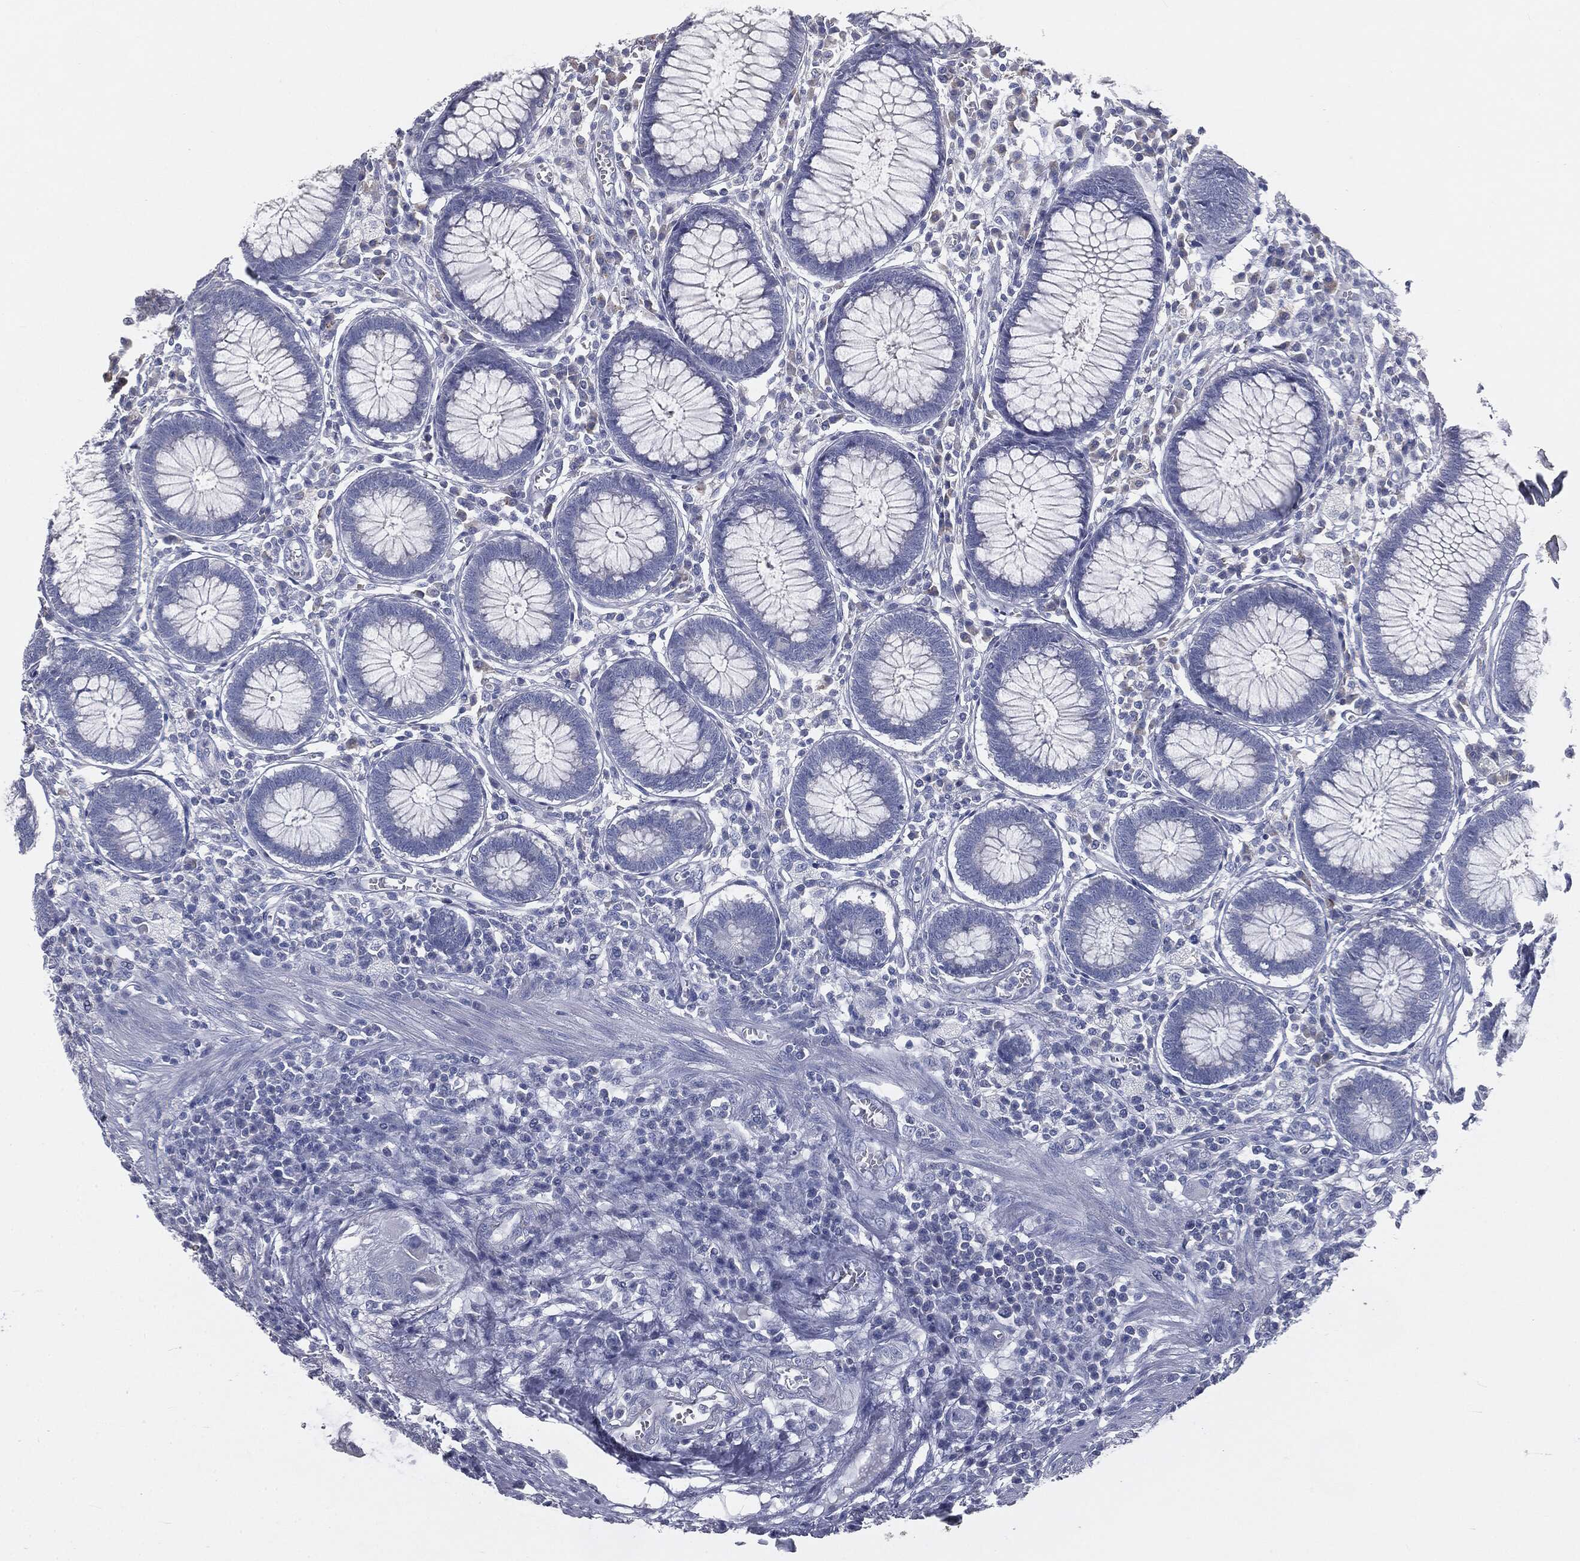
{"staining": {"intensity": "negative", "quantity": "none", "location": "none"}, "tissue": "colon", "cell_type": "Endothelial cells", "image_type": "normal", "snomed": [{"axis": "morphology", "description": "Normal tissue, NOS"}, {"axis": "topography", "description": "Colon"}], "caption": "High magnification brightfield microscopy of normal colon stained with DAB (brown) and counterstained with hematoxylin (blue): endothelial cells show no significant expression.", "gene": "CAV3", "patient": {"sex": "male", "age": 65}}